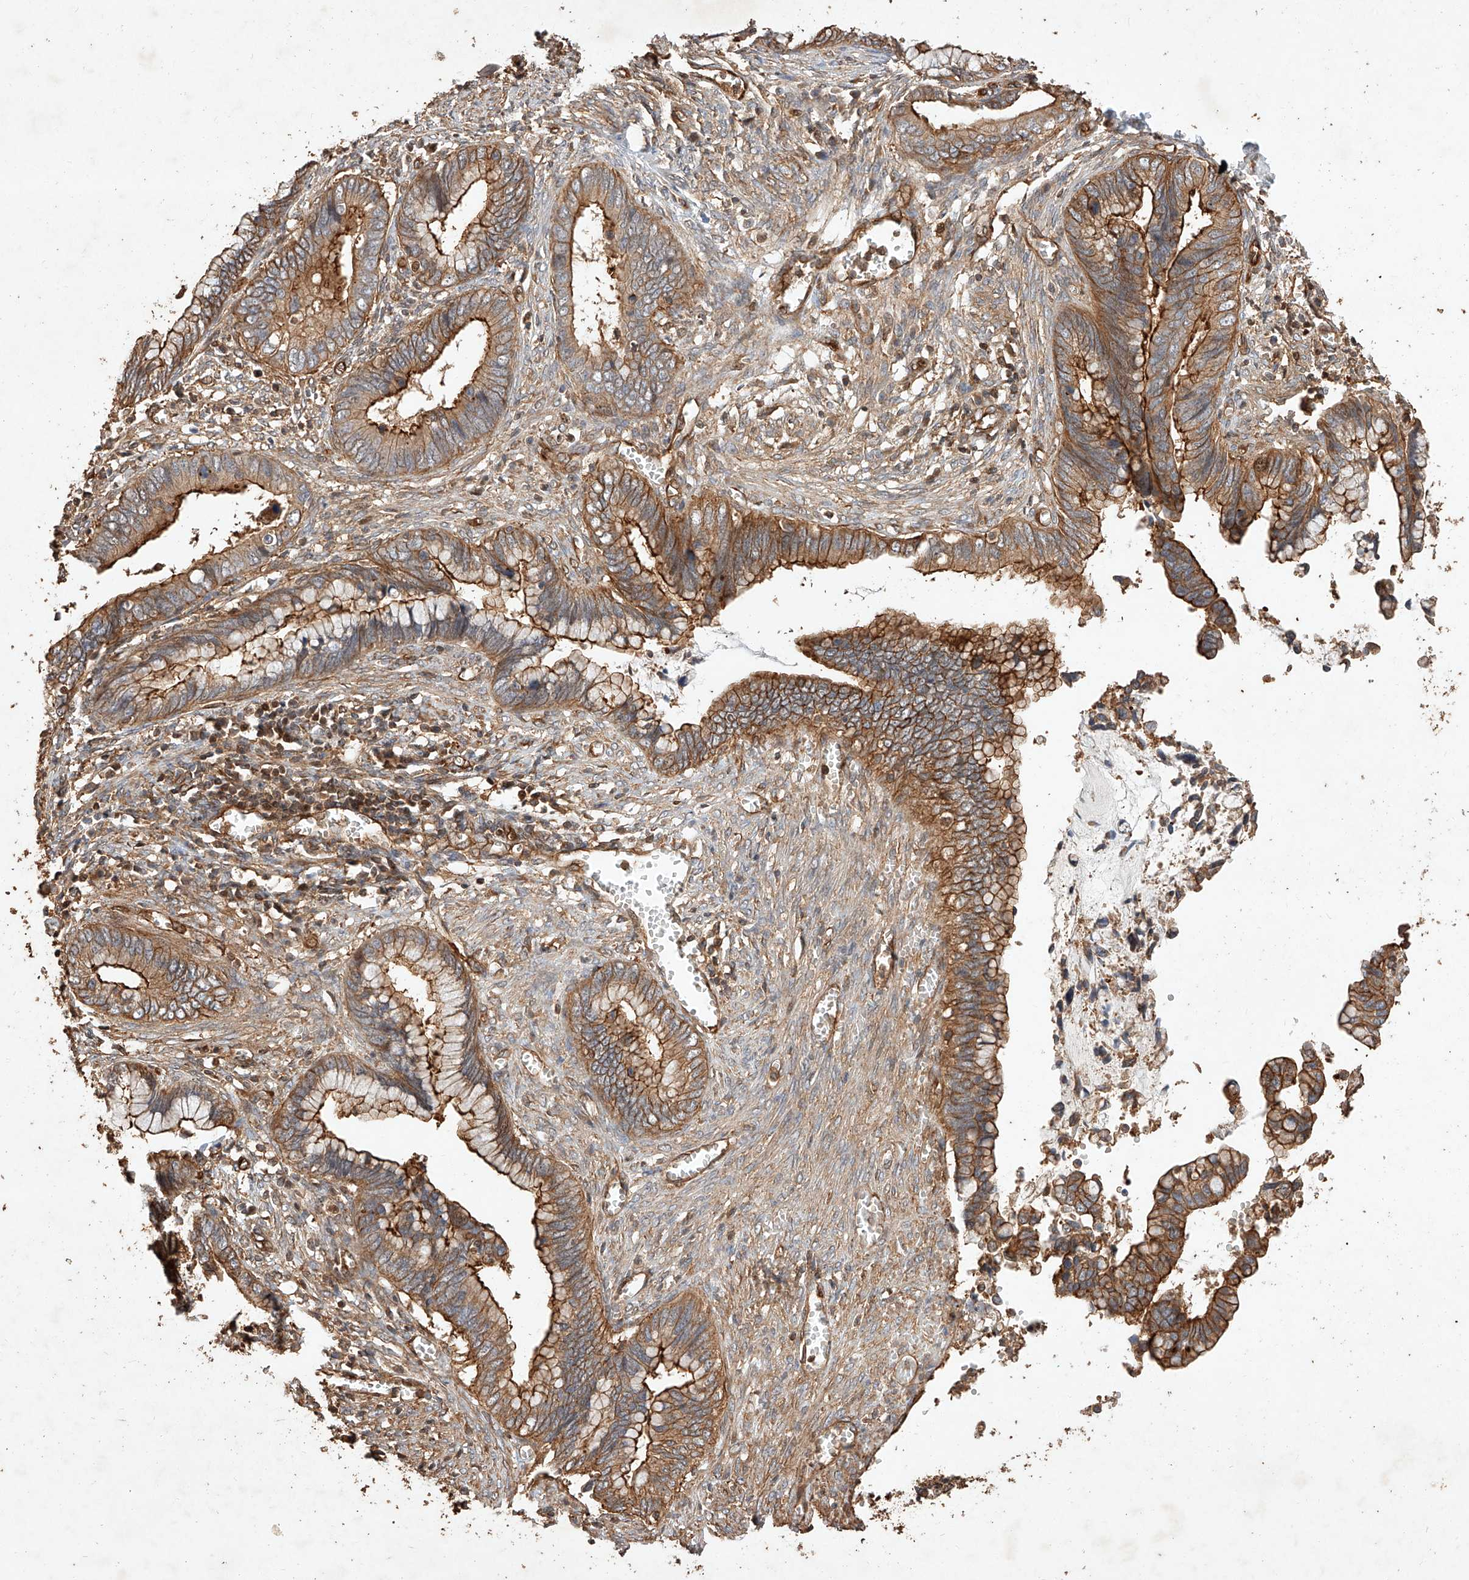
{"staining": {"intensity": "strong", "quantity": ">75%", "location": "cytoplasmic/membranous"}, "tissue": "cervical cancer", "cell_type": "Tumor cells", "image_type": "cancer", "snomed": [{"axis": "morphology", "description": "Adenocarcinoma, NOS"}, {"axis": "topography", "description": "Cervix"}], "caption": "IHC staining of cervical adenocarcinoma, which displays high levels of strong cytoplasmic/membranous staining in about >75% of tumor cells indicating strong cytoplasmic/membranous protein staining. The staining was performed using DAB (brown) for protein detection and nuclei were counterstained in hematoxylin (blue).", "gene": "GHDC", "patient": {"sex": "female", "age": 44}}